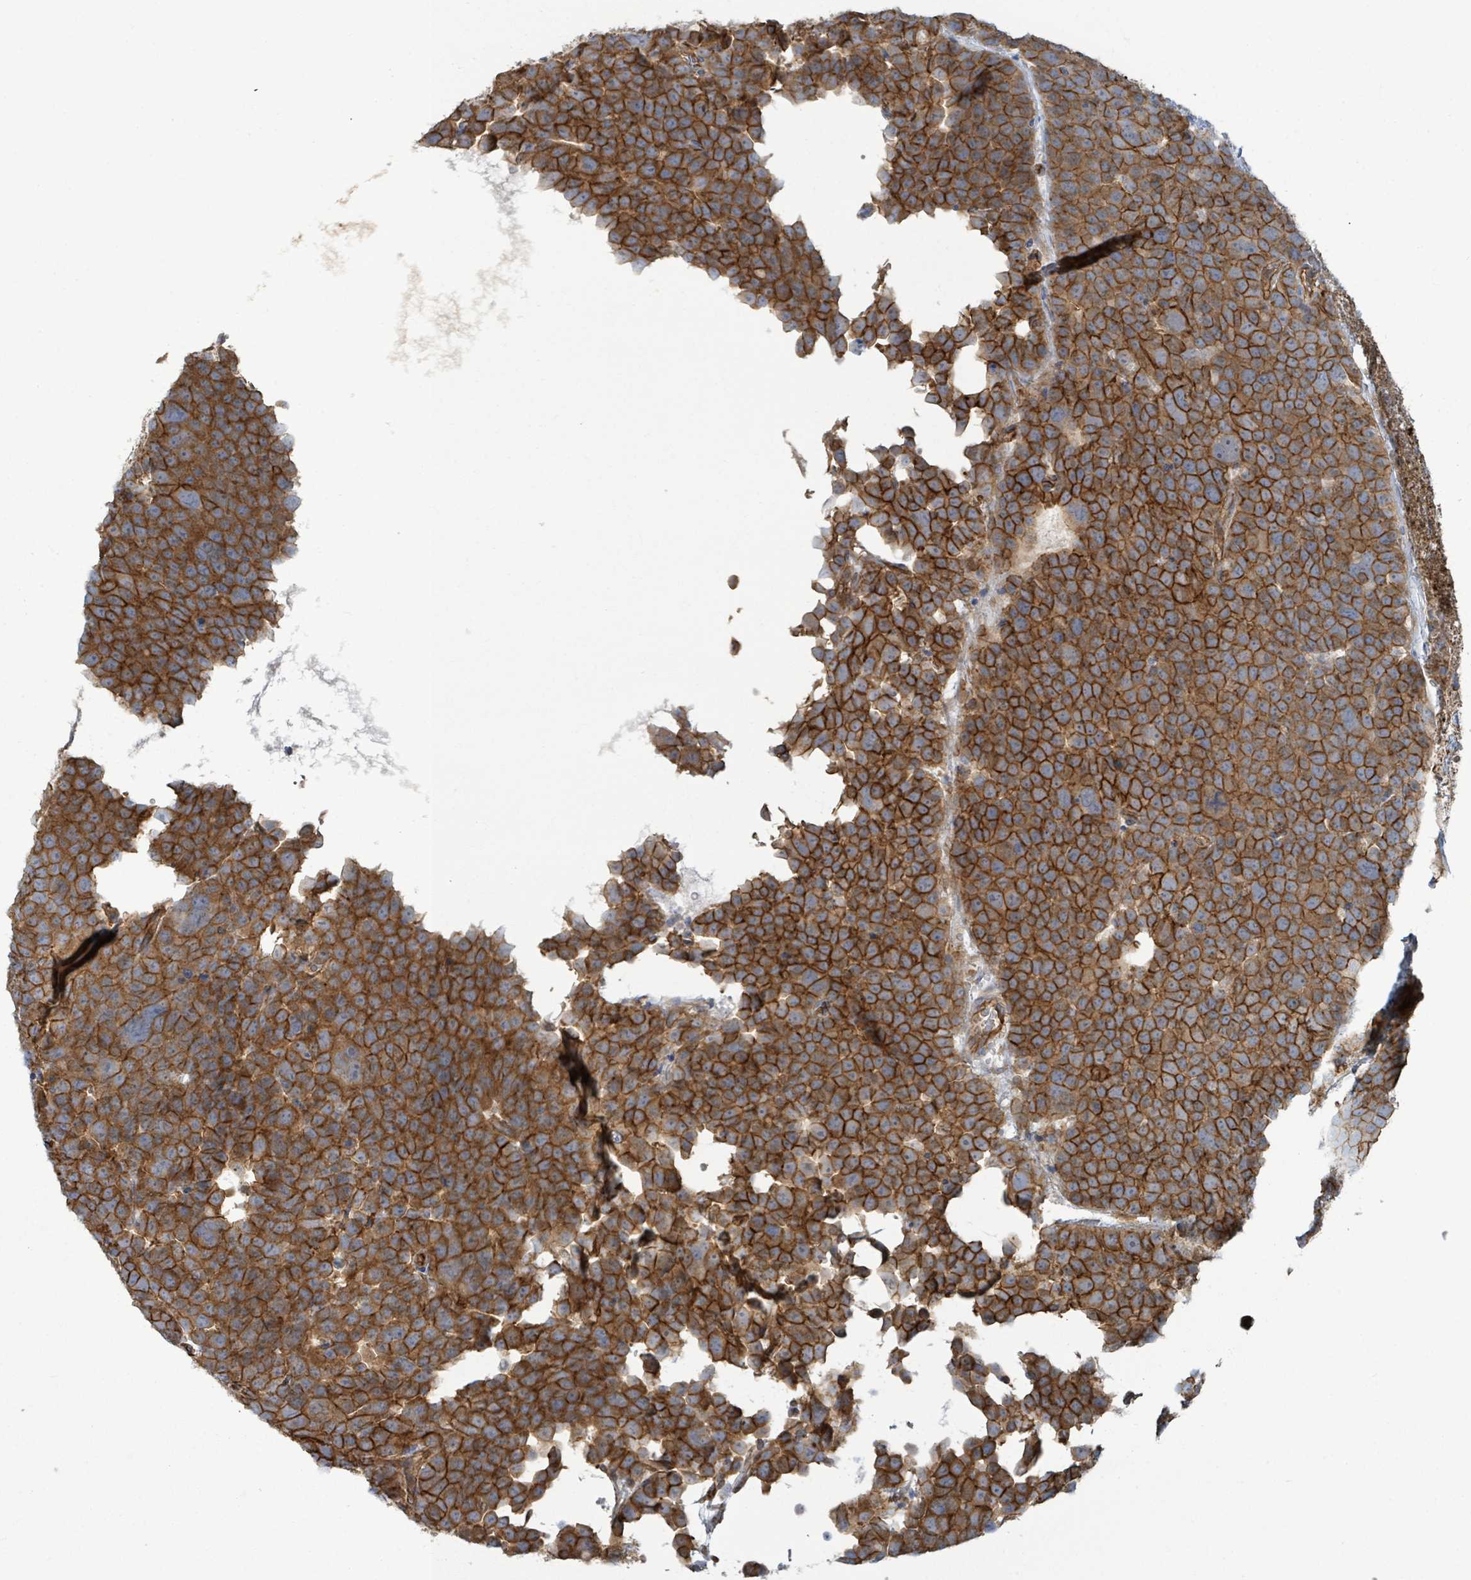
{"staining": {"intensity": "strong", "quantity": ">75%", "location": "cytoplasmic/membranous"}, "tissue": "testis cancer", "cell_type": "Tumor cells", "image_type": "cancer", "snomed": [{"axis": "morphology", "description": "Seminoma, NOS"}, {"axis": "topography", "description": "Testis"}], "caption": "Strong cytoplasmic/membranous staining is seen in about >75% of tumor cells in testis cancer (seminoma).", "gene": "LDOC1", "patient": {"sex": "male", "age": 71}}